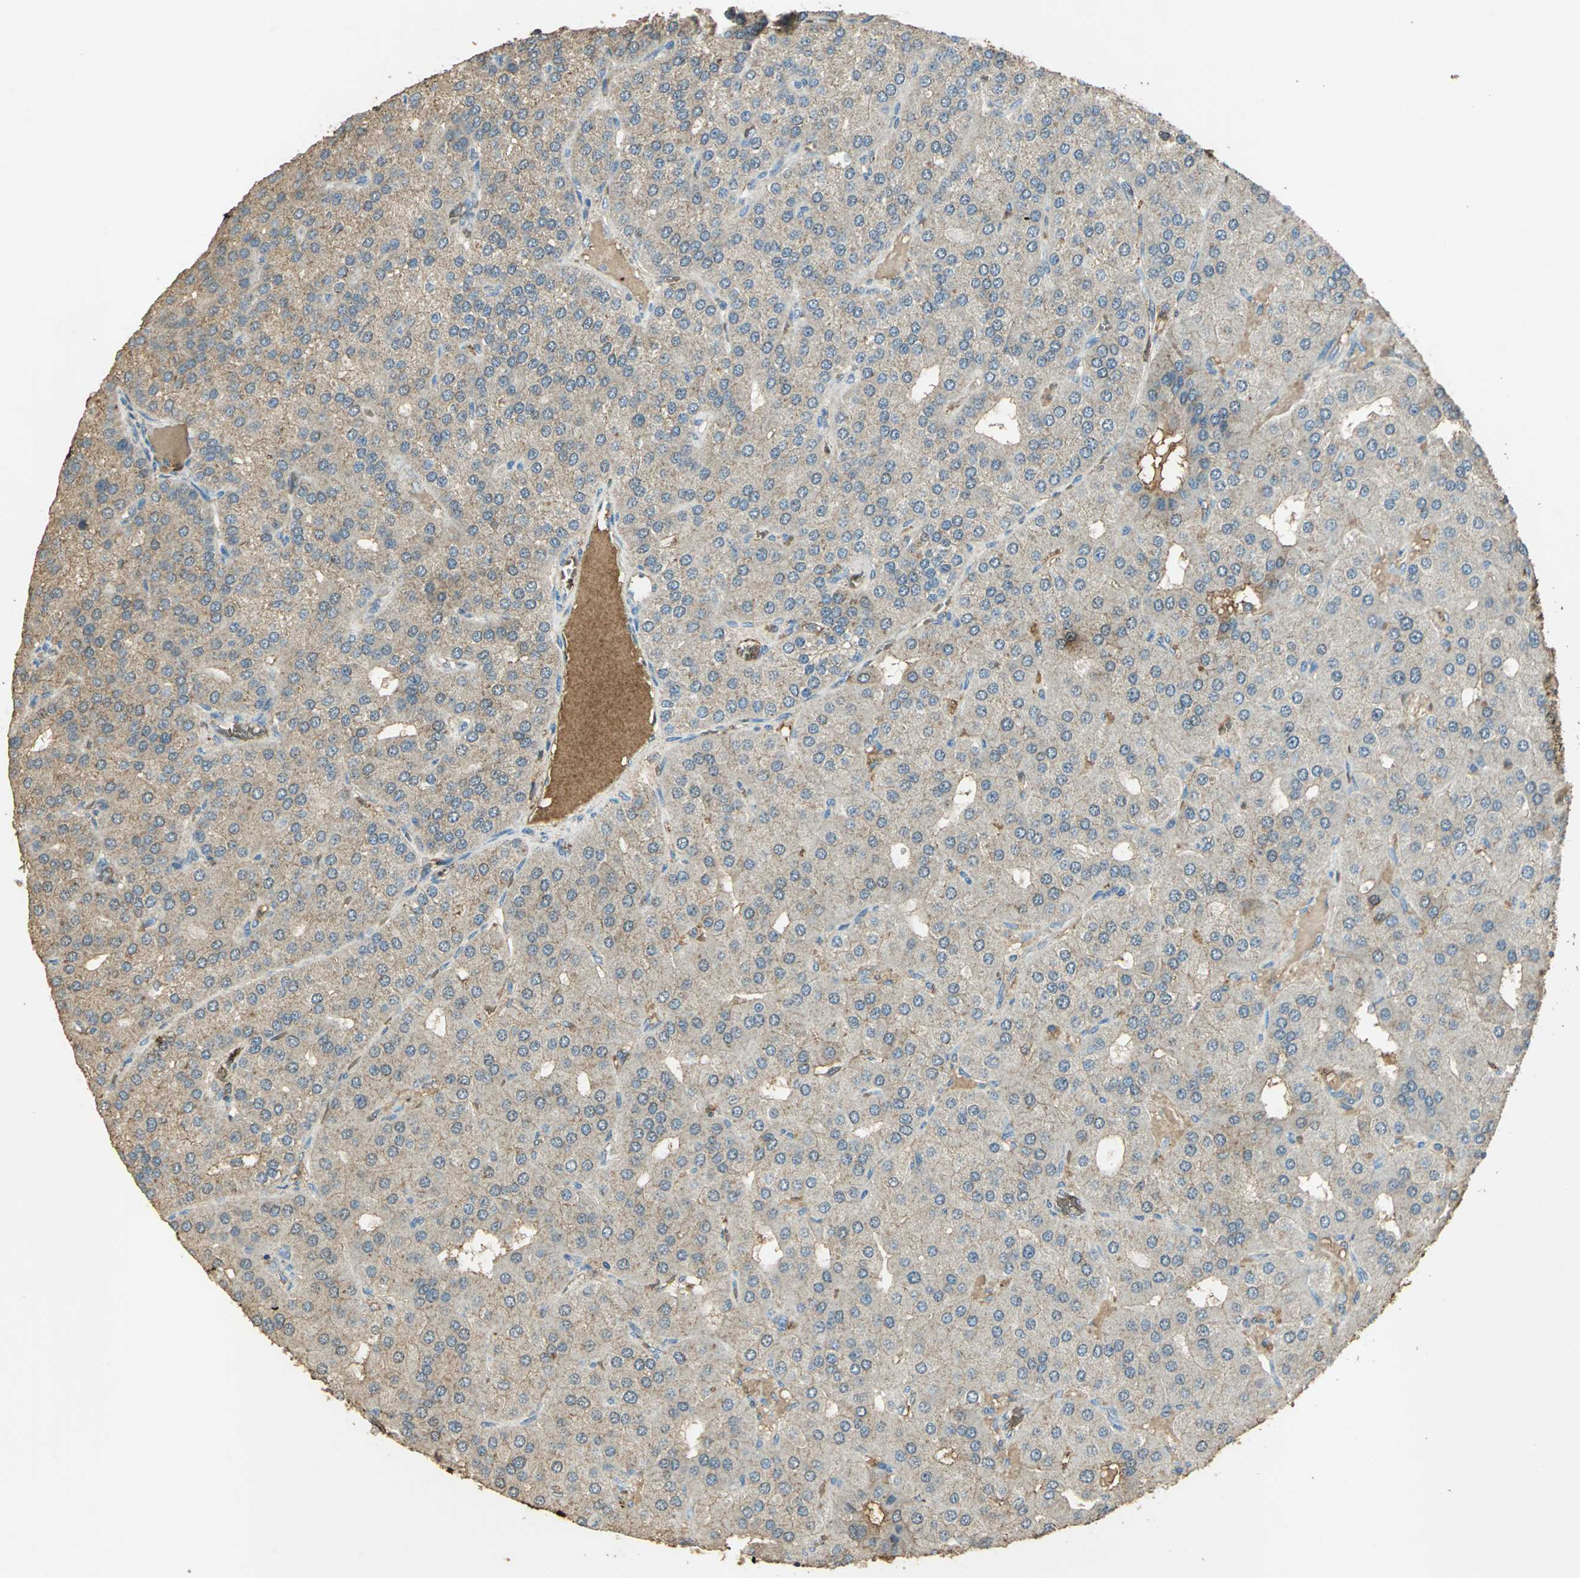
{"staining": {"intensity": "moderate", "quantity": "25%-75%", "location": "cytoplasmic/membranous"}, "tissue": "parathyroid gland", "cell_type": "Glandular cells", "image_type": "normal", "snomed": [{"axis": "morphology", "description": "Normal tissue, NOS"}, {"axis": "morphology", "description": "Adenoma, NOS"}, {"axis": "topography", "description": "Parathyroid gland"}], "caption": "A medium amount of moderate cytoplasmic/membranous expression is seen in approximately 25%-75% of glandular cells in unremarkable parathyroid gland. (DAB (3,3'-diaminobenzidine) = brown stain, brightfield microscopy at high magnification).", "gene": "TRAPPC2", "patient": {"sex": "female", "age": 86}}